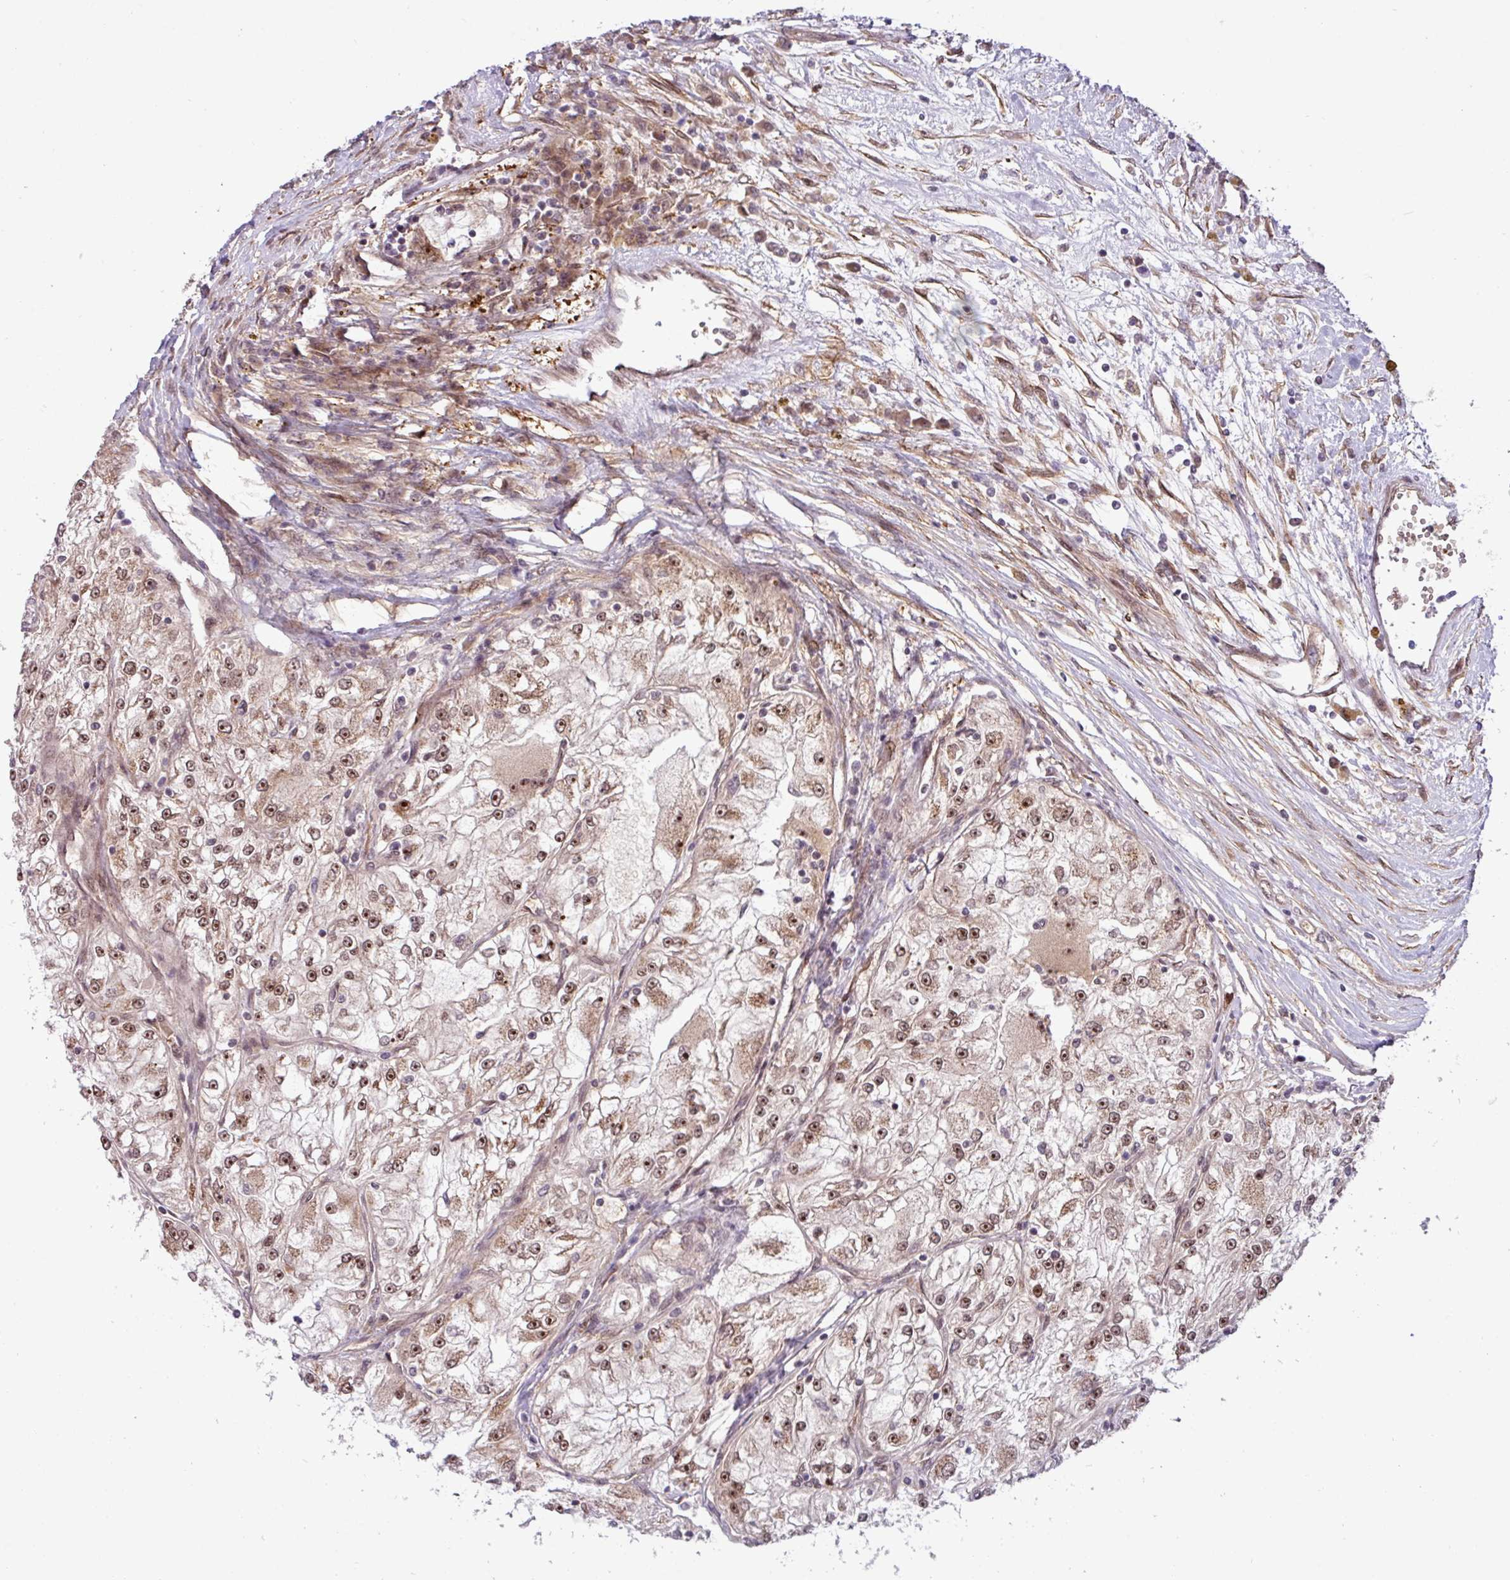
{"staining": {"intensity": "moderate", "quantity": ">75%", "location": "nuclear"}, "tissue": "renal cancer", "cell_type": "Tumor cells", "image_type": "cancer", "snomed": [{"axis": "morphology", "description": "Adenocarcinoma, NOS"}, {"axis": "topography", "description": "Kidney"}], "caption": "This micrograph demonstrates immunohistochemistry (IHC) staining of renal adenocarcinoma, with medium moderate nuclear positivity in about >75% of tumor cells.", "gene": "C7orf50", "patient": {"sex": "female", "age": 72}}